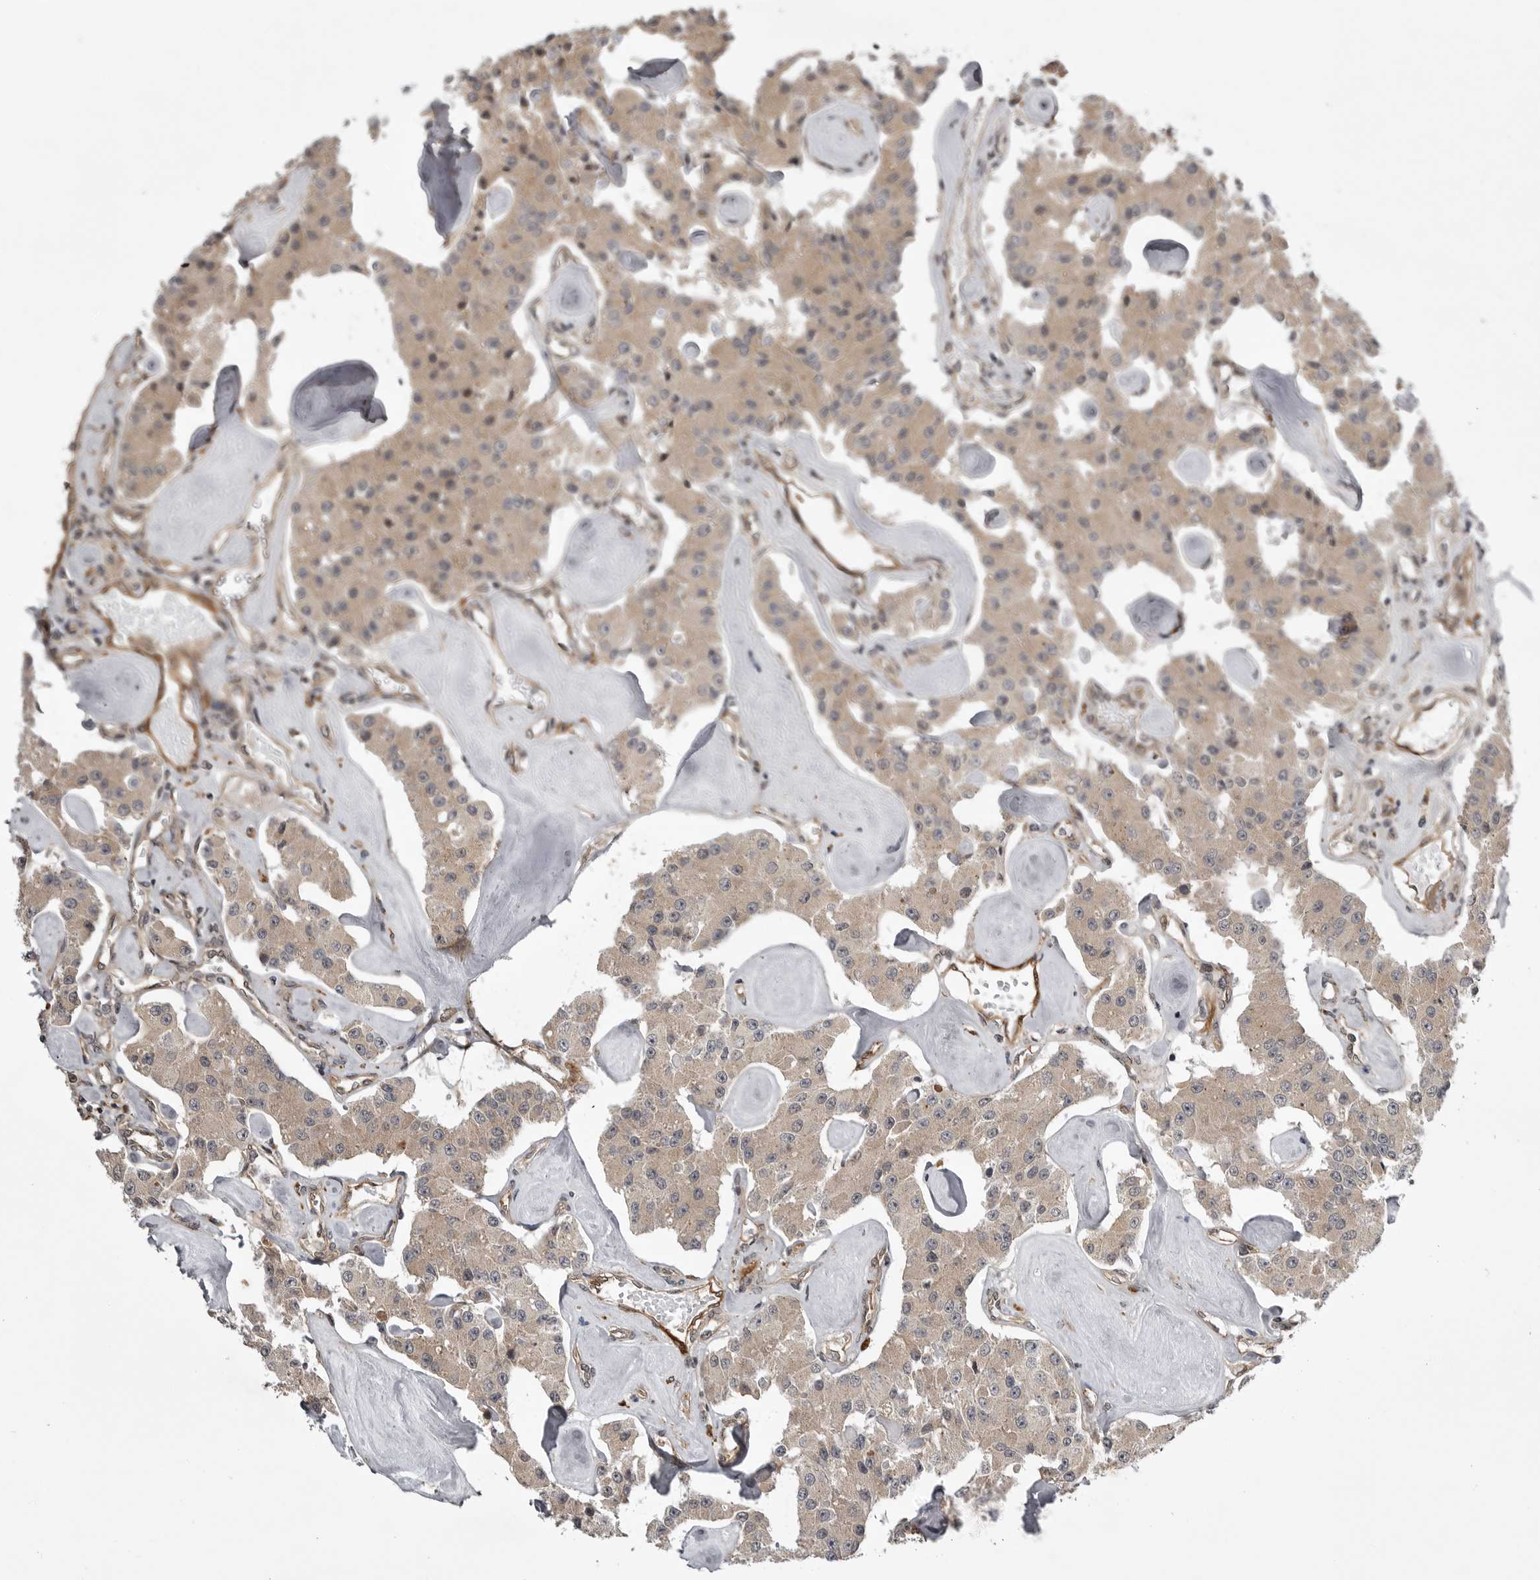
{"staining": {"intensity": "weak", "quantity": ">75%", "location": "cytoplasmic/membranous"}, "tissue": "carcinoid", "cell_type": "Tumor cells", "image_type": "cancer", "snomed": [{"axis": "morphology", "description": "Carcinoid, malignant, NOS"}, {"axis": "topography", "description": "Pancreas"}], "caption": "Protein staining shows weak cytoplasmic/membranous positivity in approximately >75% of tumor cells in malignant carcinoid. (DAB IHC with brightfield microscopy, high magnification).", "gene": "SNX16", "patient": {"sex": "male", "age": 41}}